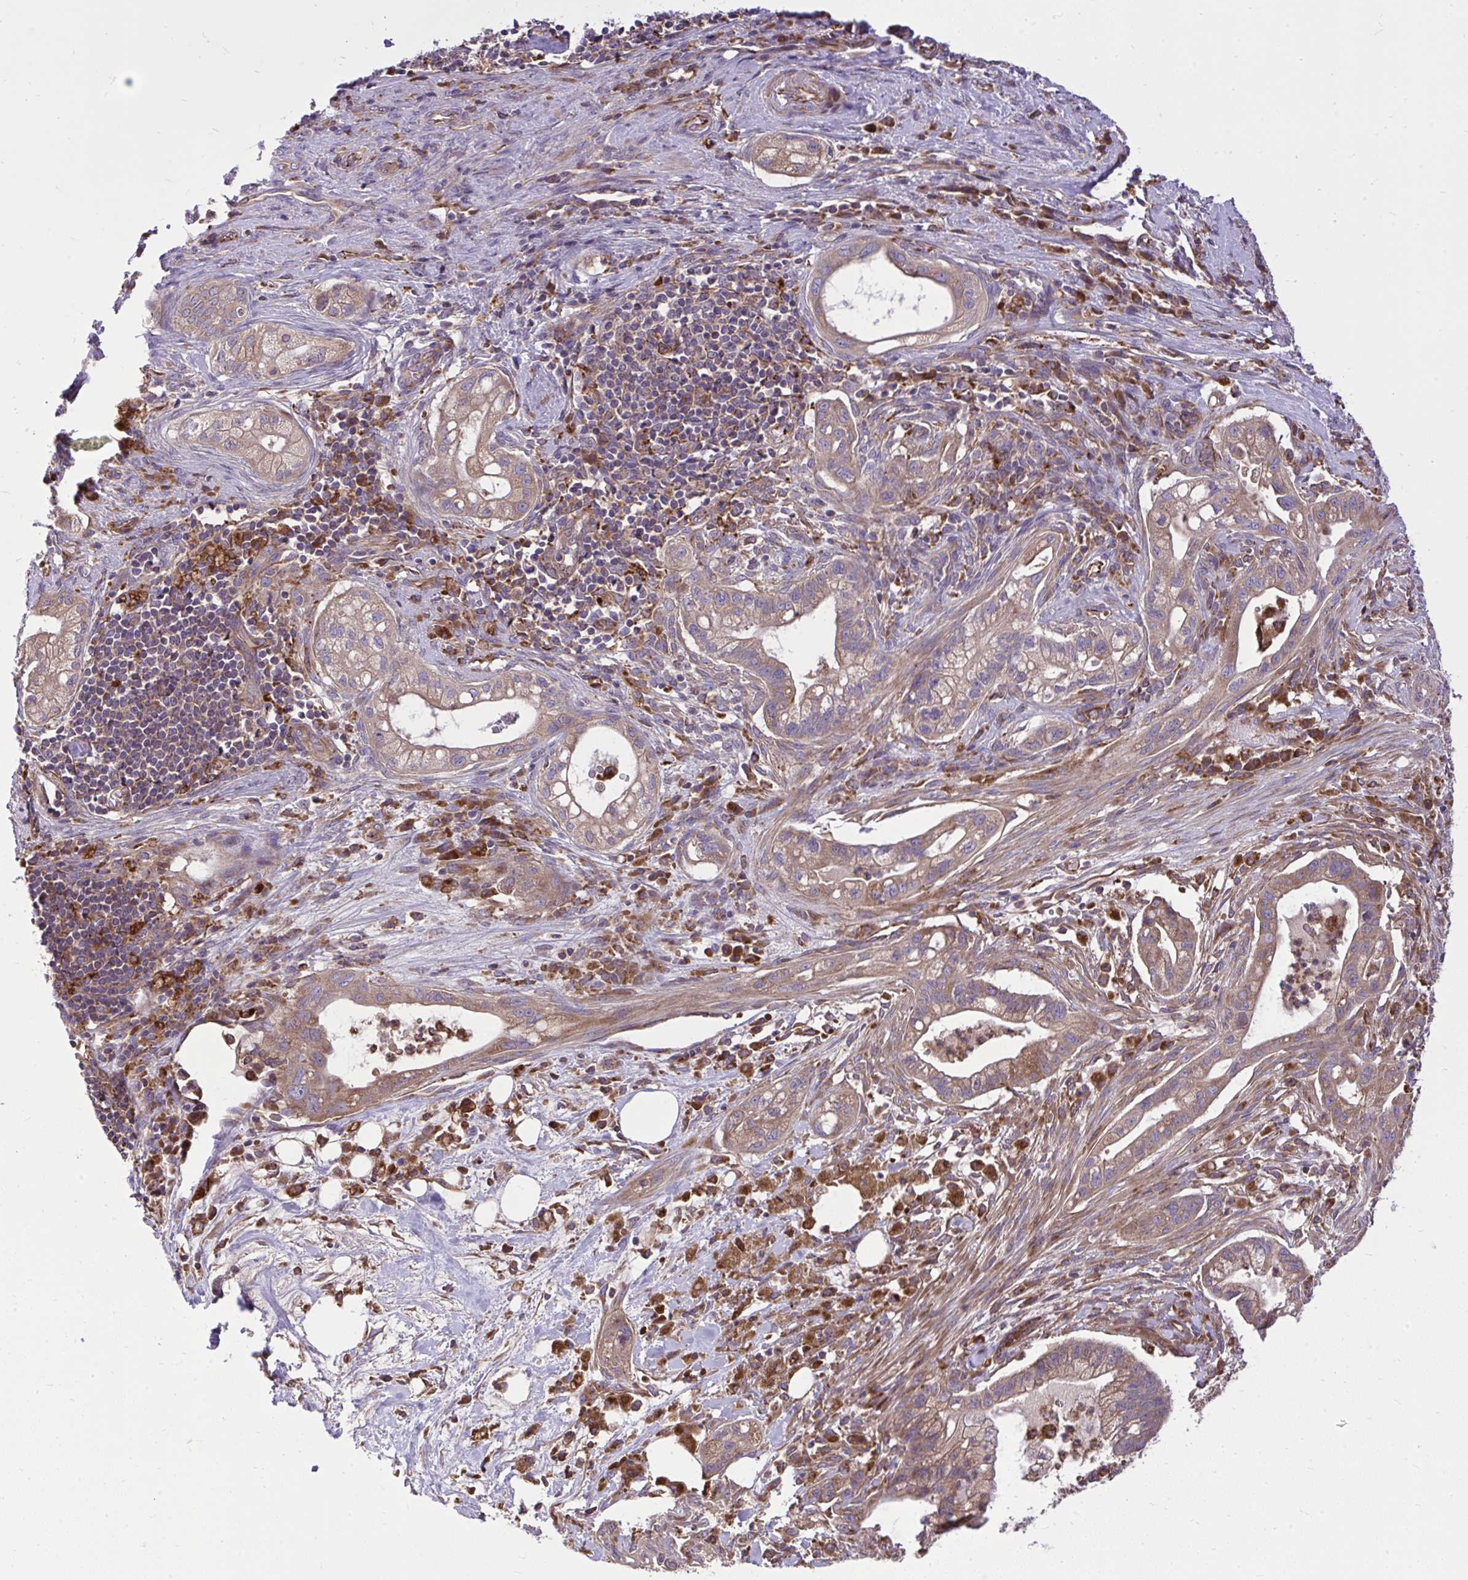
{"staining": {"intensity": "moderate", "quantity": ">75%", "location": "cytoplasmic/membranous"}, "tissue": "pancreatic cancer", "cell_type": "Tumor cells", "image_type": "cancer", "snomed": [{"axis": "morphology", "description": "Adenocarcinoma, NOS"}, {"axis": "topography", "description": "Pancreas"}], "caption": "Moderate cytoplasmic/membranous positivity for a protein is seen in about >75% of tumor cells of pancreatic cancer (adenocarcinoma) using immunohistochemistry.", "gene": "PAIP2", "patient": {"sex": "male", "age": 44}}